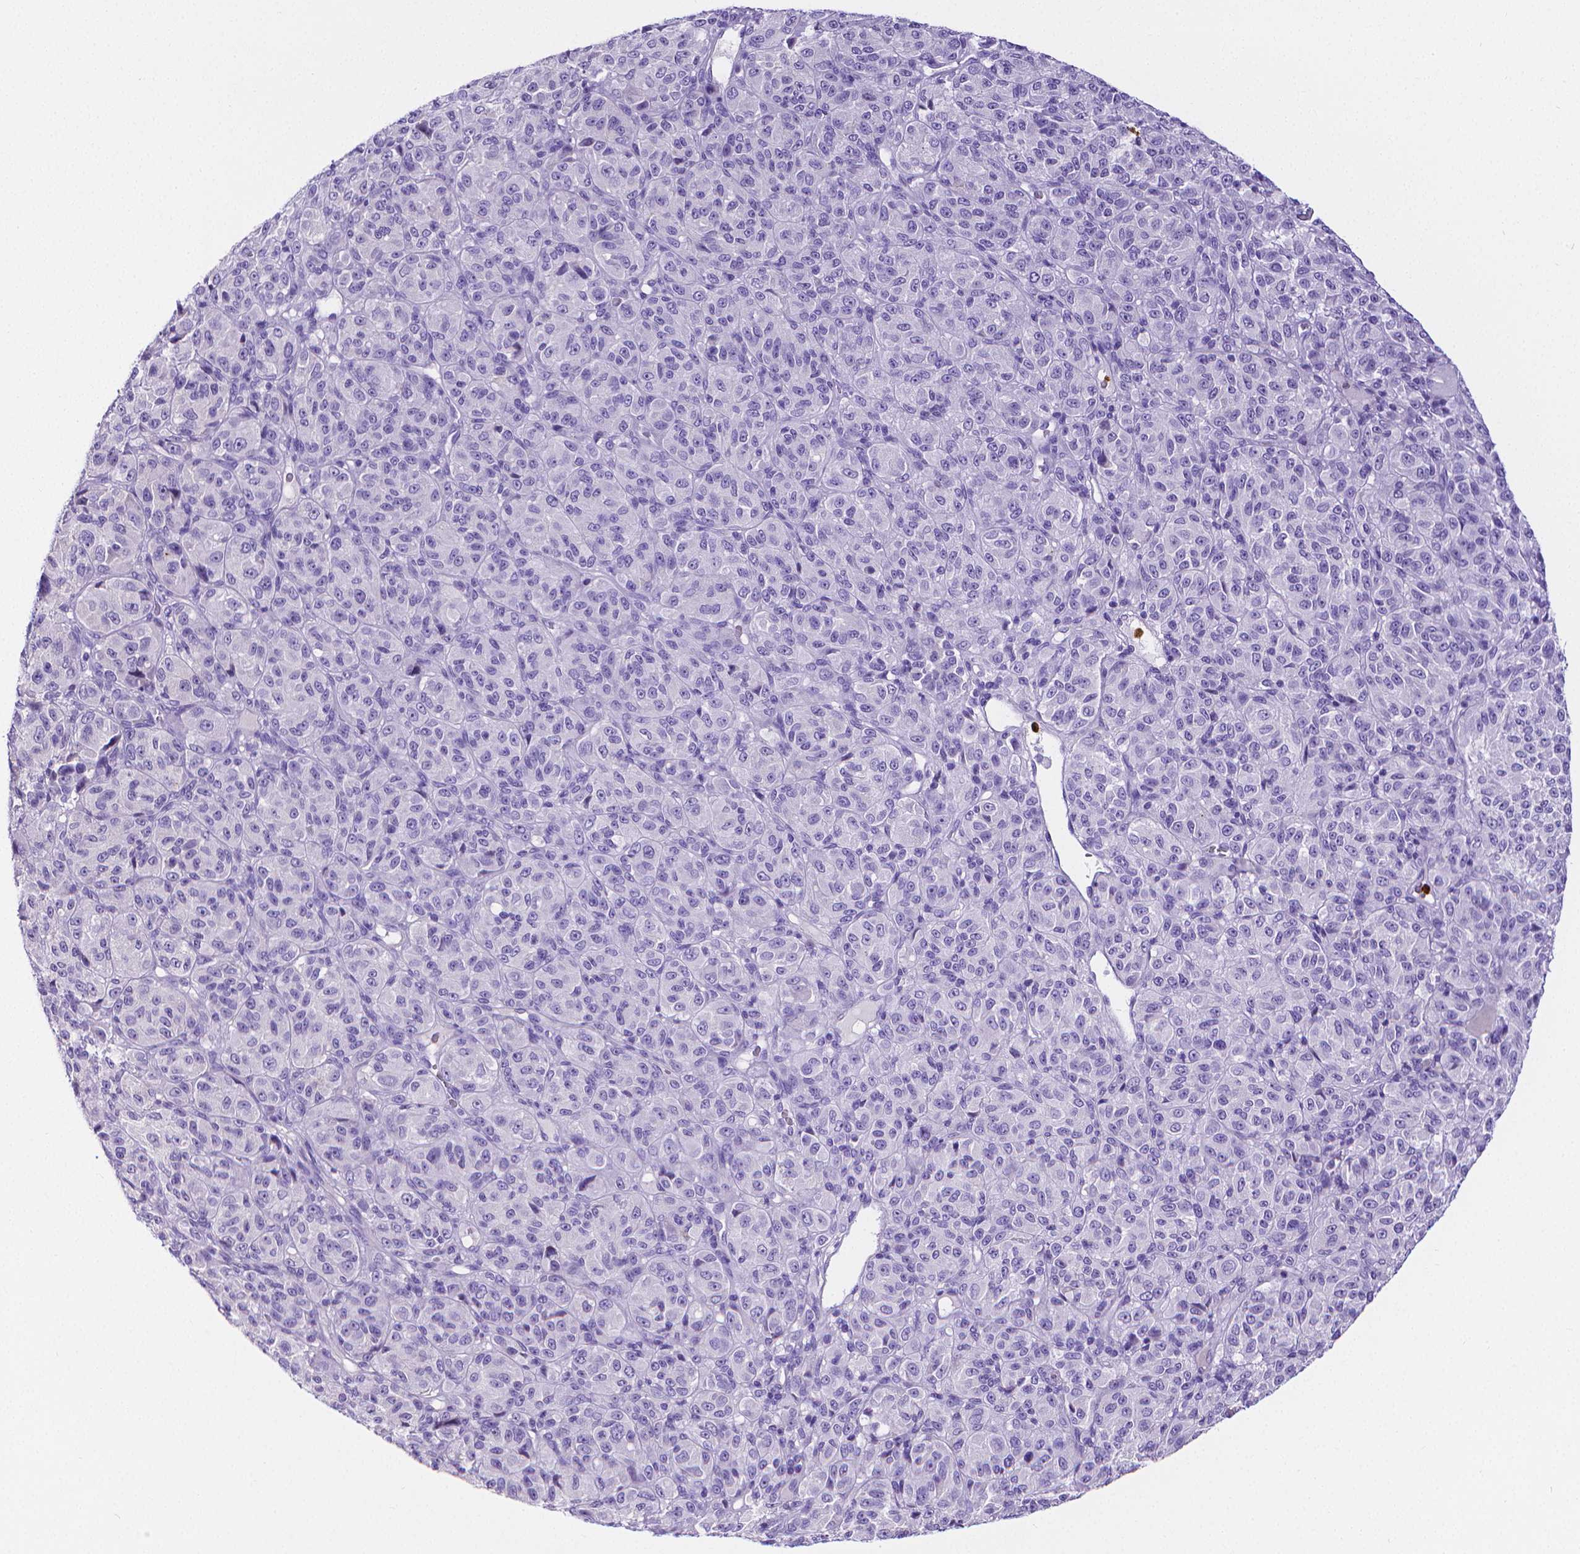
{"staining": {"intensity": "negative", "quantity": "none", "location": "none"}, "tissue": "melanoma", "cell_type": "Tumor cells", "image_type": "cancer", "snomed": [{"axis": "morphology", "description": "Malignant melanoma, Metastatic site"}, {"axis": "topography", "description": "Brain"}], "caption": "Protein analysis of melanoma shows no significant expression in tumor cells.", "gene": "MMP9", "patient": {"sex": "female", "age": 56}}